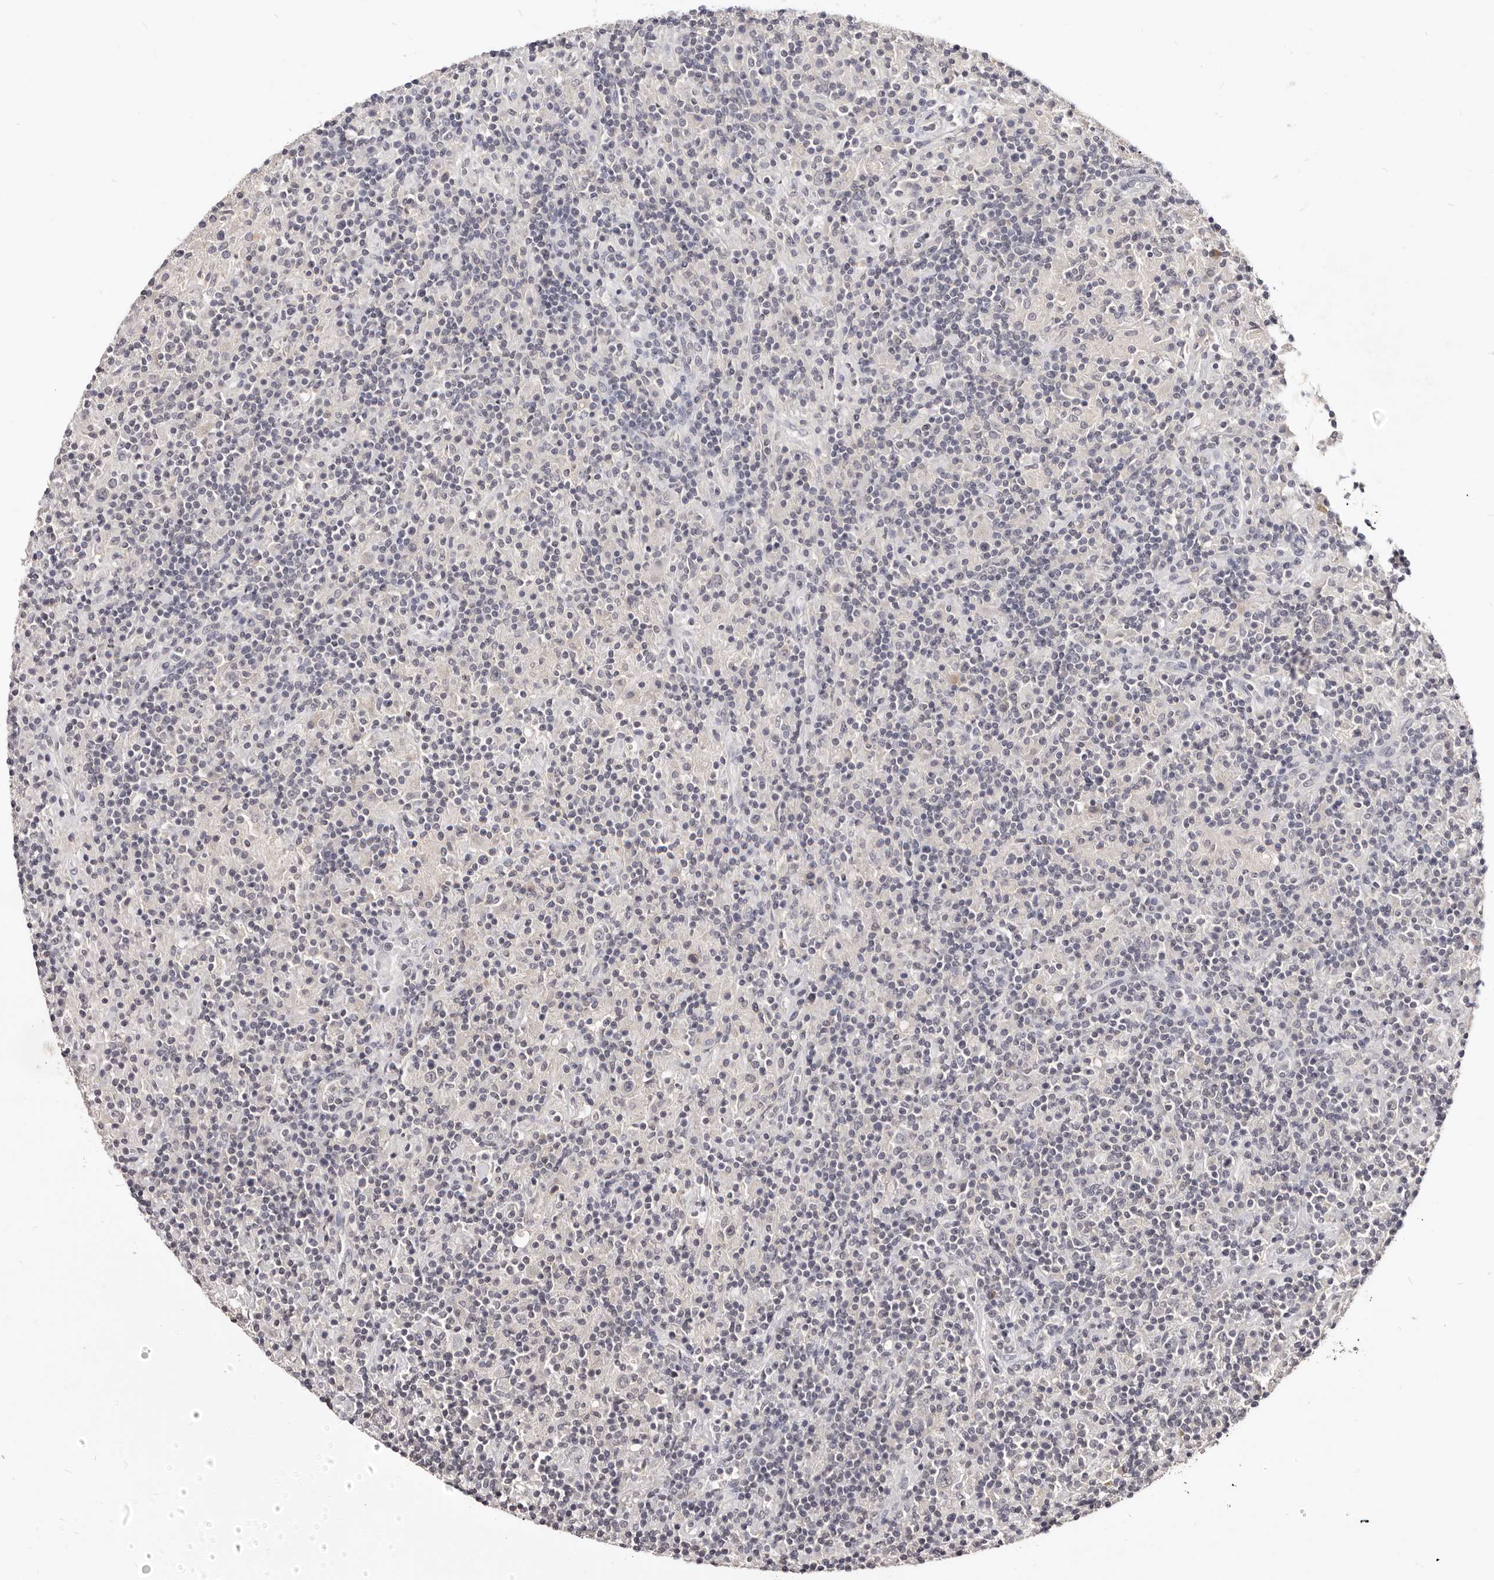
{"staining": {"intensity": "negative", "quantity": "none", "location": "none"}, "tissue": "lymphoma", "cell_type": "Tumor cells", "image_type": "cancer", "snomed": [{"axis": "morphology", "description": "Hodgkin's disease, NOS"}, {"axis": "topography", "description": "Lymph node"}], "caption": "Tumor cells show no significant expression in Hodgkin's disease.", "gene": "TSPAN13", "patient": {"sex": "male", "age": 70}}